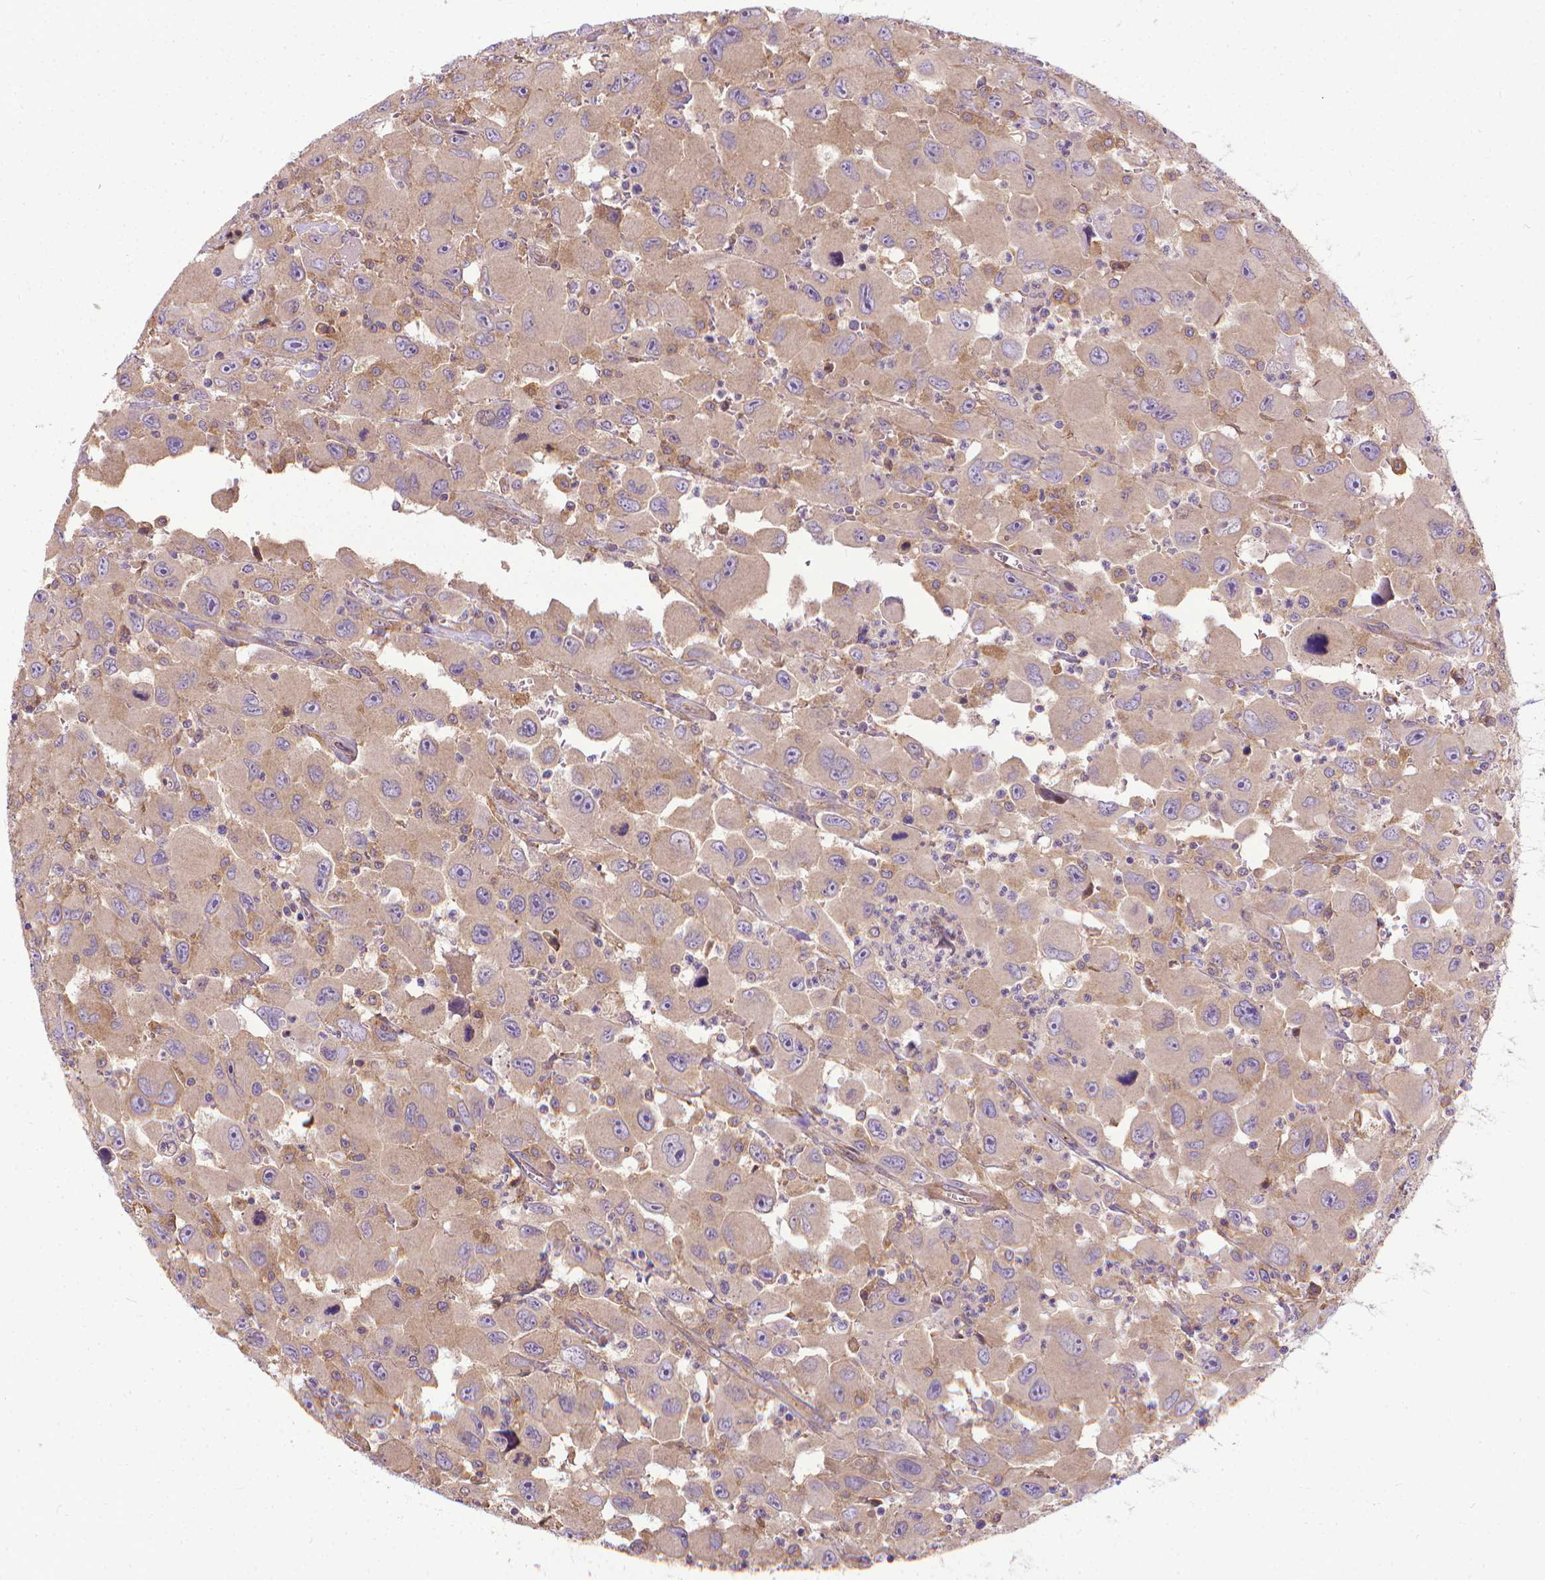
{"staining": {"intensity": "weak", "quantity": "25%-75%", "location": "cytoplasmic/membranous"}, "tissue": "head and neck cancer", "cell_type": "Tumor cells", "image_type": "cancer", "snomed": [{"axis": "morphology", "description": "Squamous cell carcinoma, NOS"}, {"axis": "morphology", "description": "Squamous cell carcinoma, metastatic, NOS"}, {"axis": "topography", "description": "Oral tissue"}, {"axis": "topography", "description": "Head-Neck"}], "caption": "Weak cytoplasmic/membranous expression is identified in about 25%-75% of tumor cells in metastatic squamous cell carcinoma (head and neck).", "gene": "CFAP299", "patient": {"sex": "female", "age": 85}}